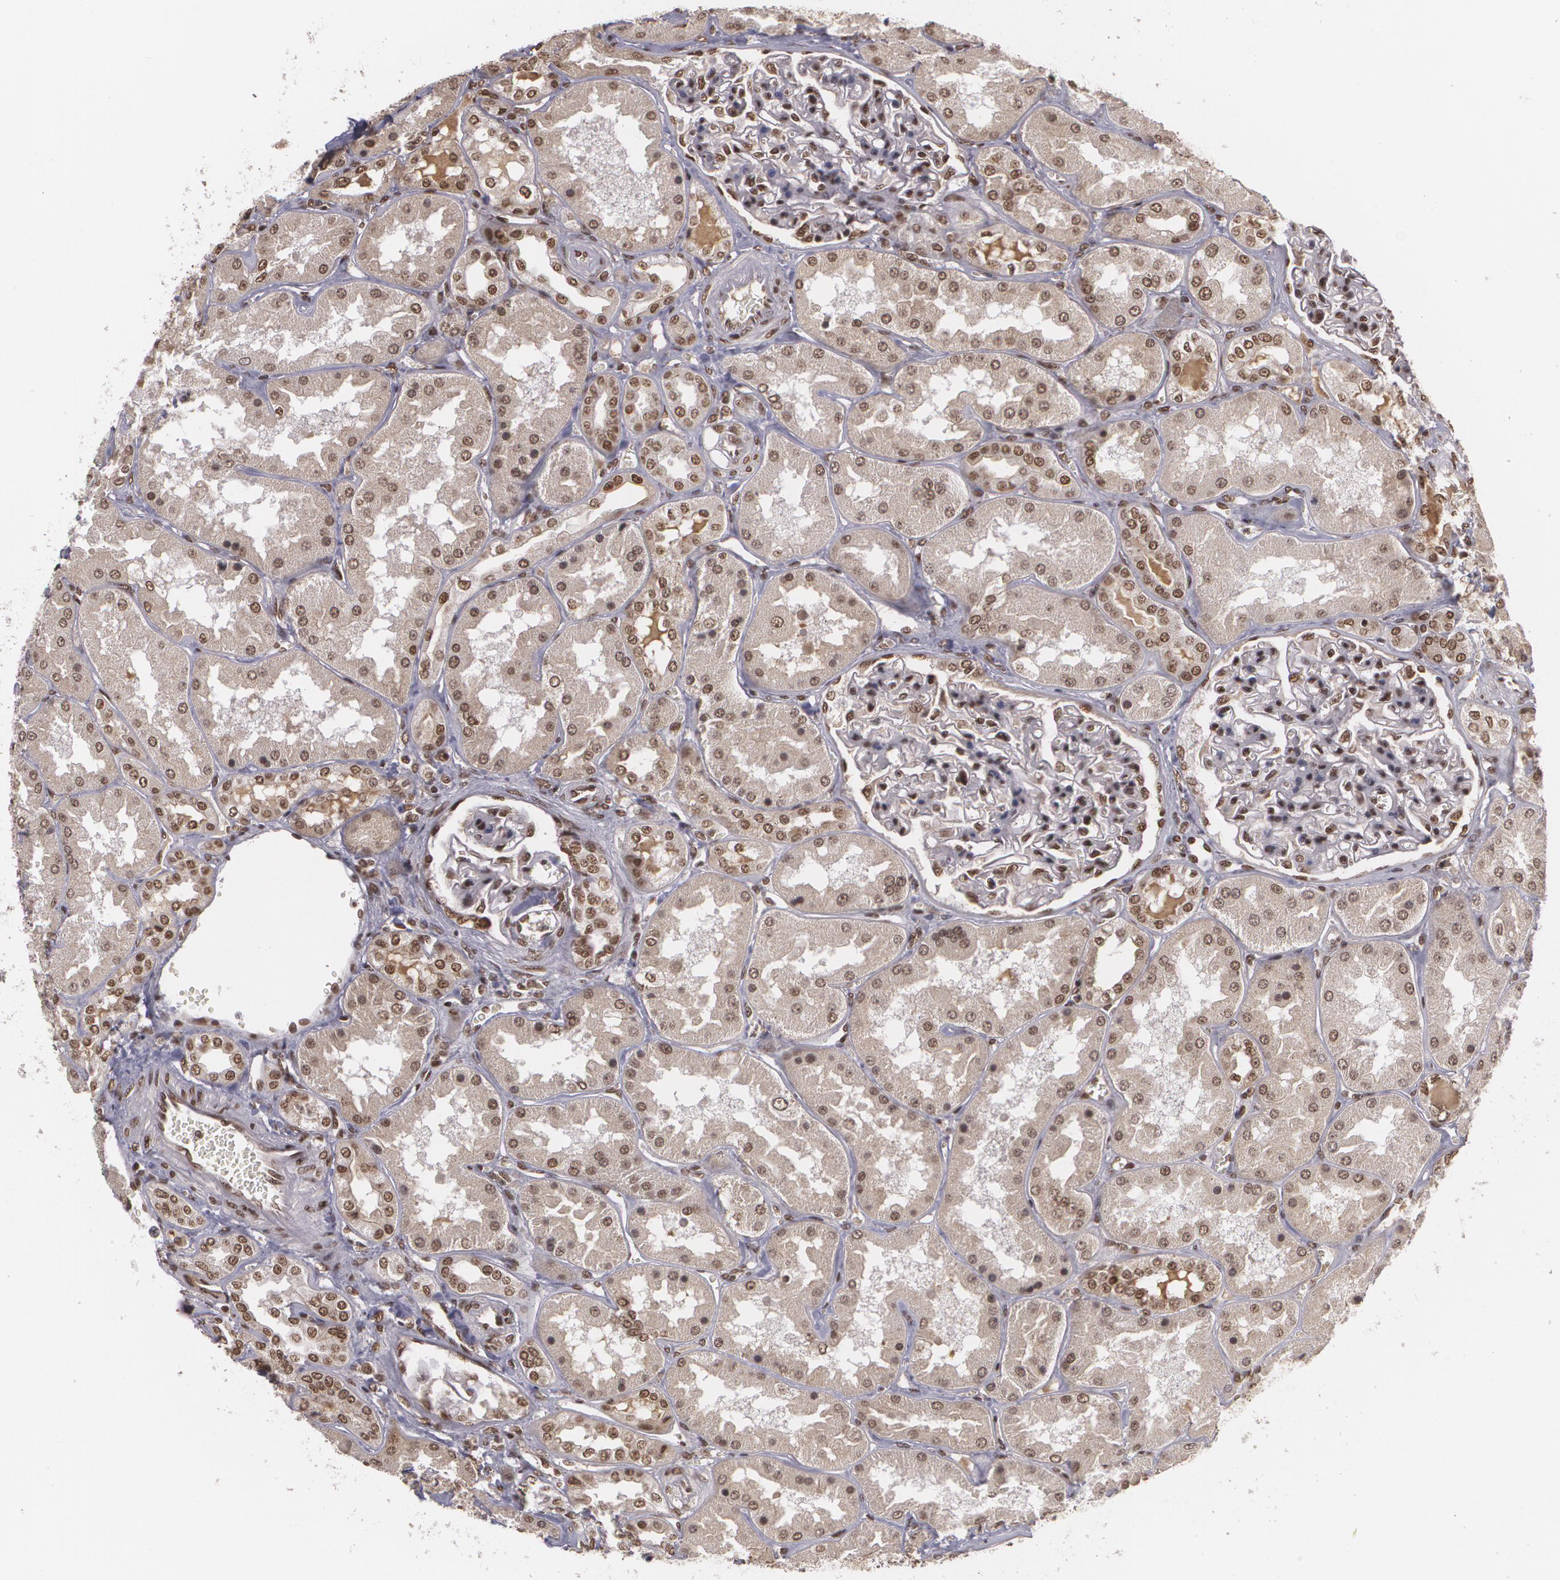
{"staining": {"intensity": "strong", "quantity": ">75%", "location": "nuclear"}, "tissue": "kidney", "cell_type": "Cells in glomeruli", "image_type": "normal", "snomed": [{"axis": "morphology", "description": "Normal tissue, NOS"}, {"axis": "topography", "description": "Kidney"}], "caption": "Immunohistochemical staining of benign human kidney demonstrates >75% levels of strong nuclear protein staining in approximately >75% of cells in glomeruli. Nuclei are stained in blue.", "gene": "RXRB", "patient": {"sex": "female", "age": 56}}